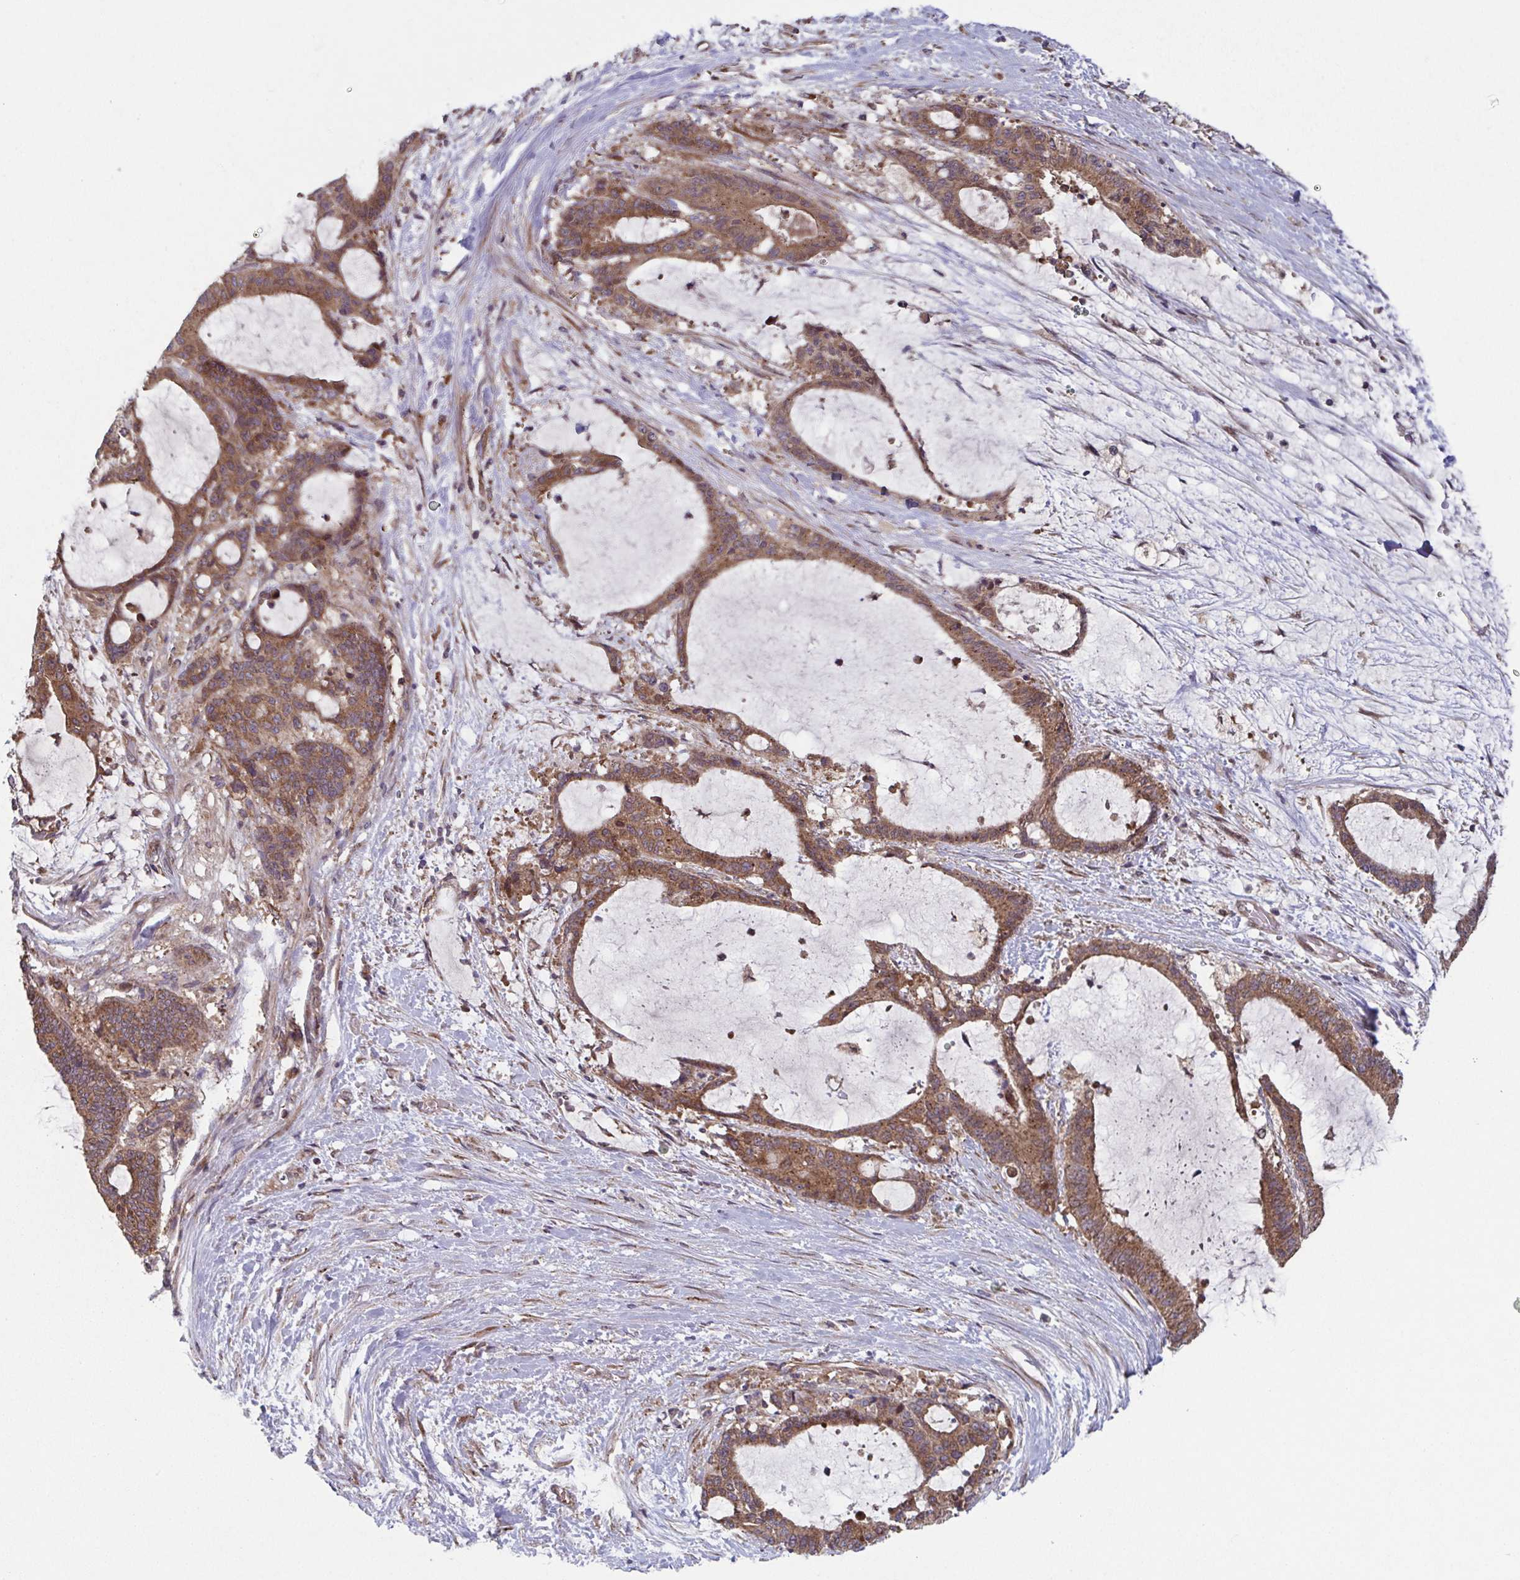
{"staining": {"intensity": "moderate", "quantity": ">75%", "location": "cytoplasmic/membranous"}, "tissue": "liver cancer", "cell_type": "Tumor cells", "image_type": "cancer", "snomed": [{"axis": "morphology", "description": "Normal tissue, NOS"}, {"axis": "morphology", "description": "Cholangiocarcinoma"}, {"axis": "topography", "description": "Liver"}, {"axis": "topography", "description": "Peripheral nerve tissue"}], "caption": "Liver cancer tissue displays moderate cytoplasmic/membranous staining in about >75% of tumor cells The protein is stained brown, and the nuclei are stained in blue (DAB (3,3'-diaminobenzidine) IHC with brightfield microscopy, high magnification).", "gene": "COPB1", "patient": {"sex": "female", "age": 73}}